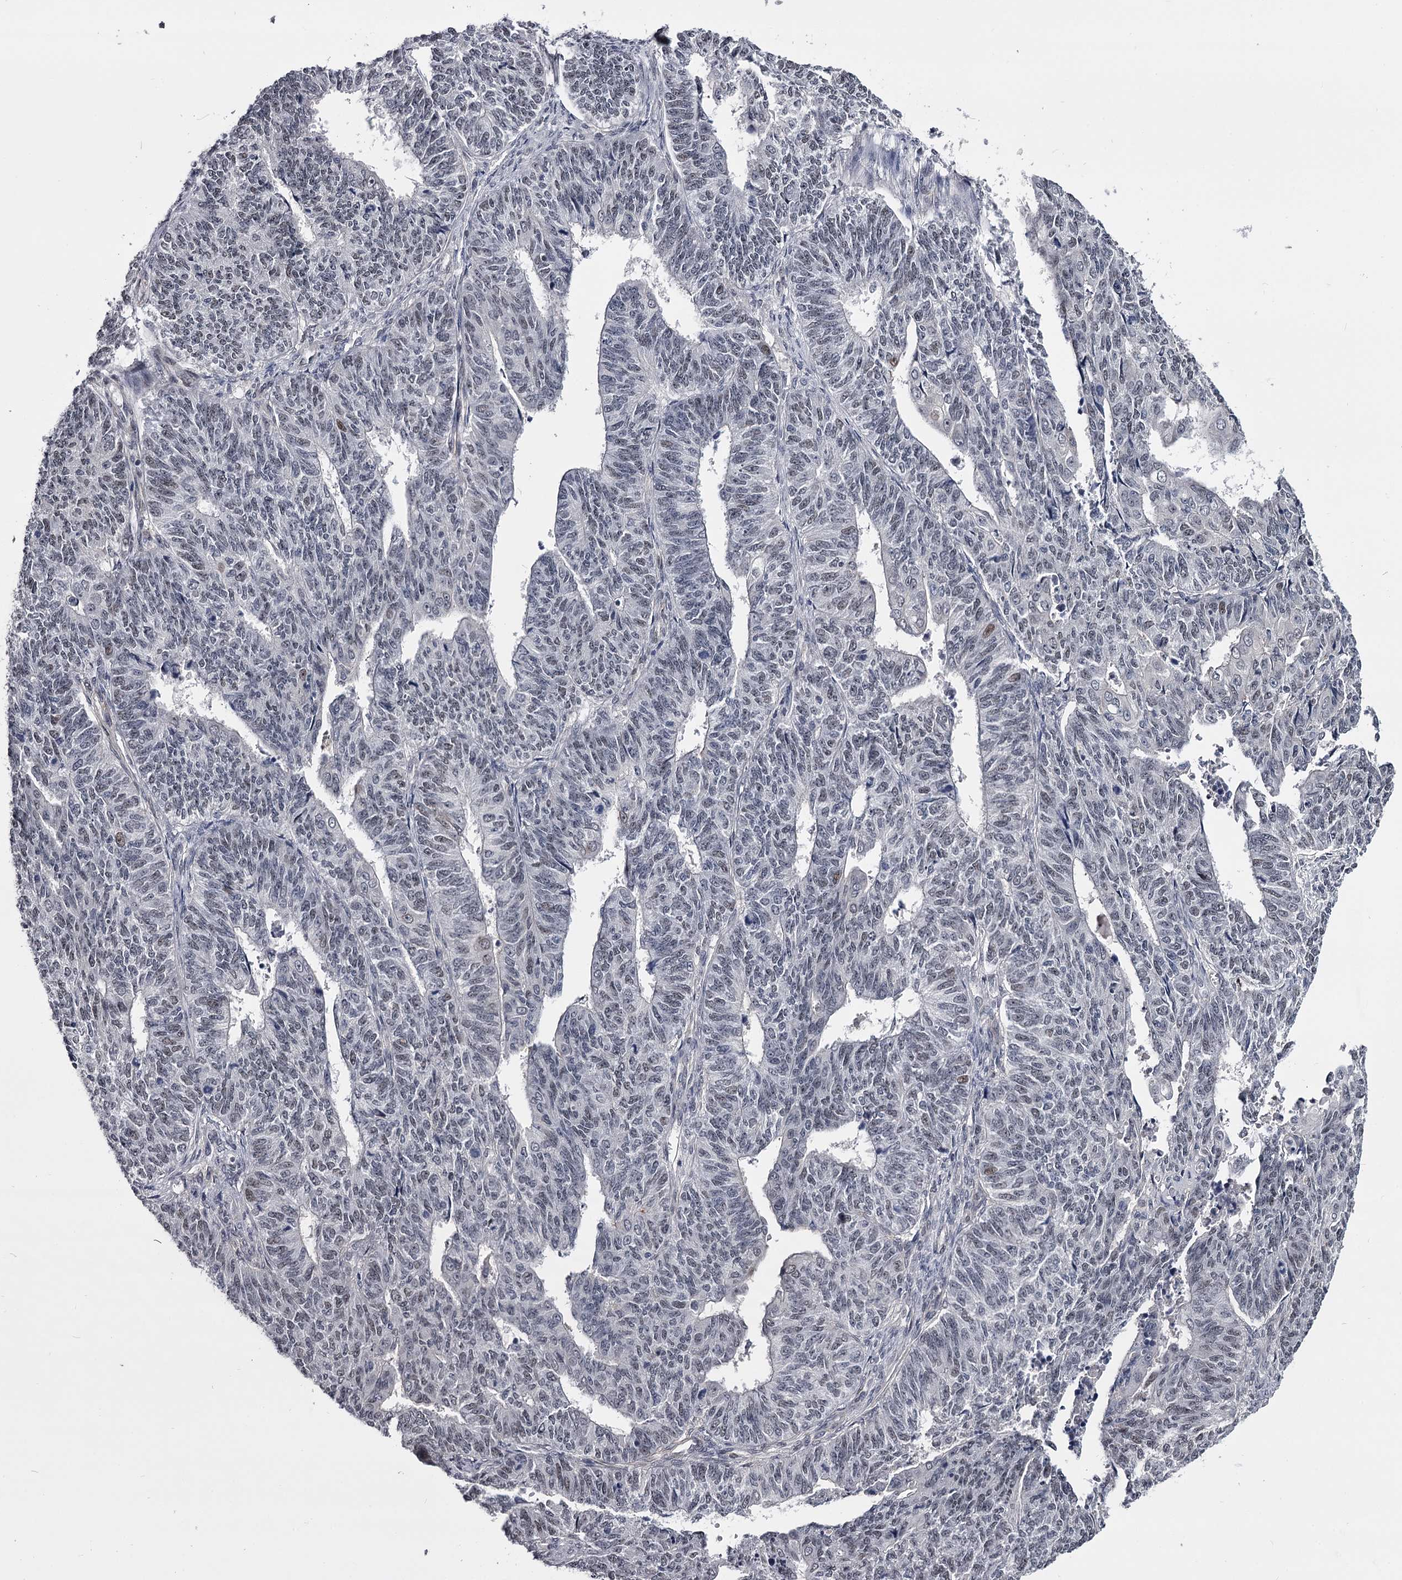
{"staining": {"intensity": "negative", "quantity": "none", "location": "none"}, "tissue": "endometrial cancer", "cell_type": "Tumor cells", "image_type": "cancer", "snomed": [{"axis": "morphology", "description": "Adenocarcinoma, NOS"}, {"axis": "topography", "description": "Endometrium"}], "caption": "This is a histopathology image of immunohistochemistry (IHC) staining of endometrial cancer, which shows no positivity in tumor cells. (DAB (3,3'-diaminobenzidine) IHC visualized using brightfield microscopy, high magnification).", "gene": "OVOL2", "patient": {"sex": "female", "age": 32}}